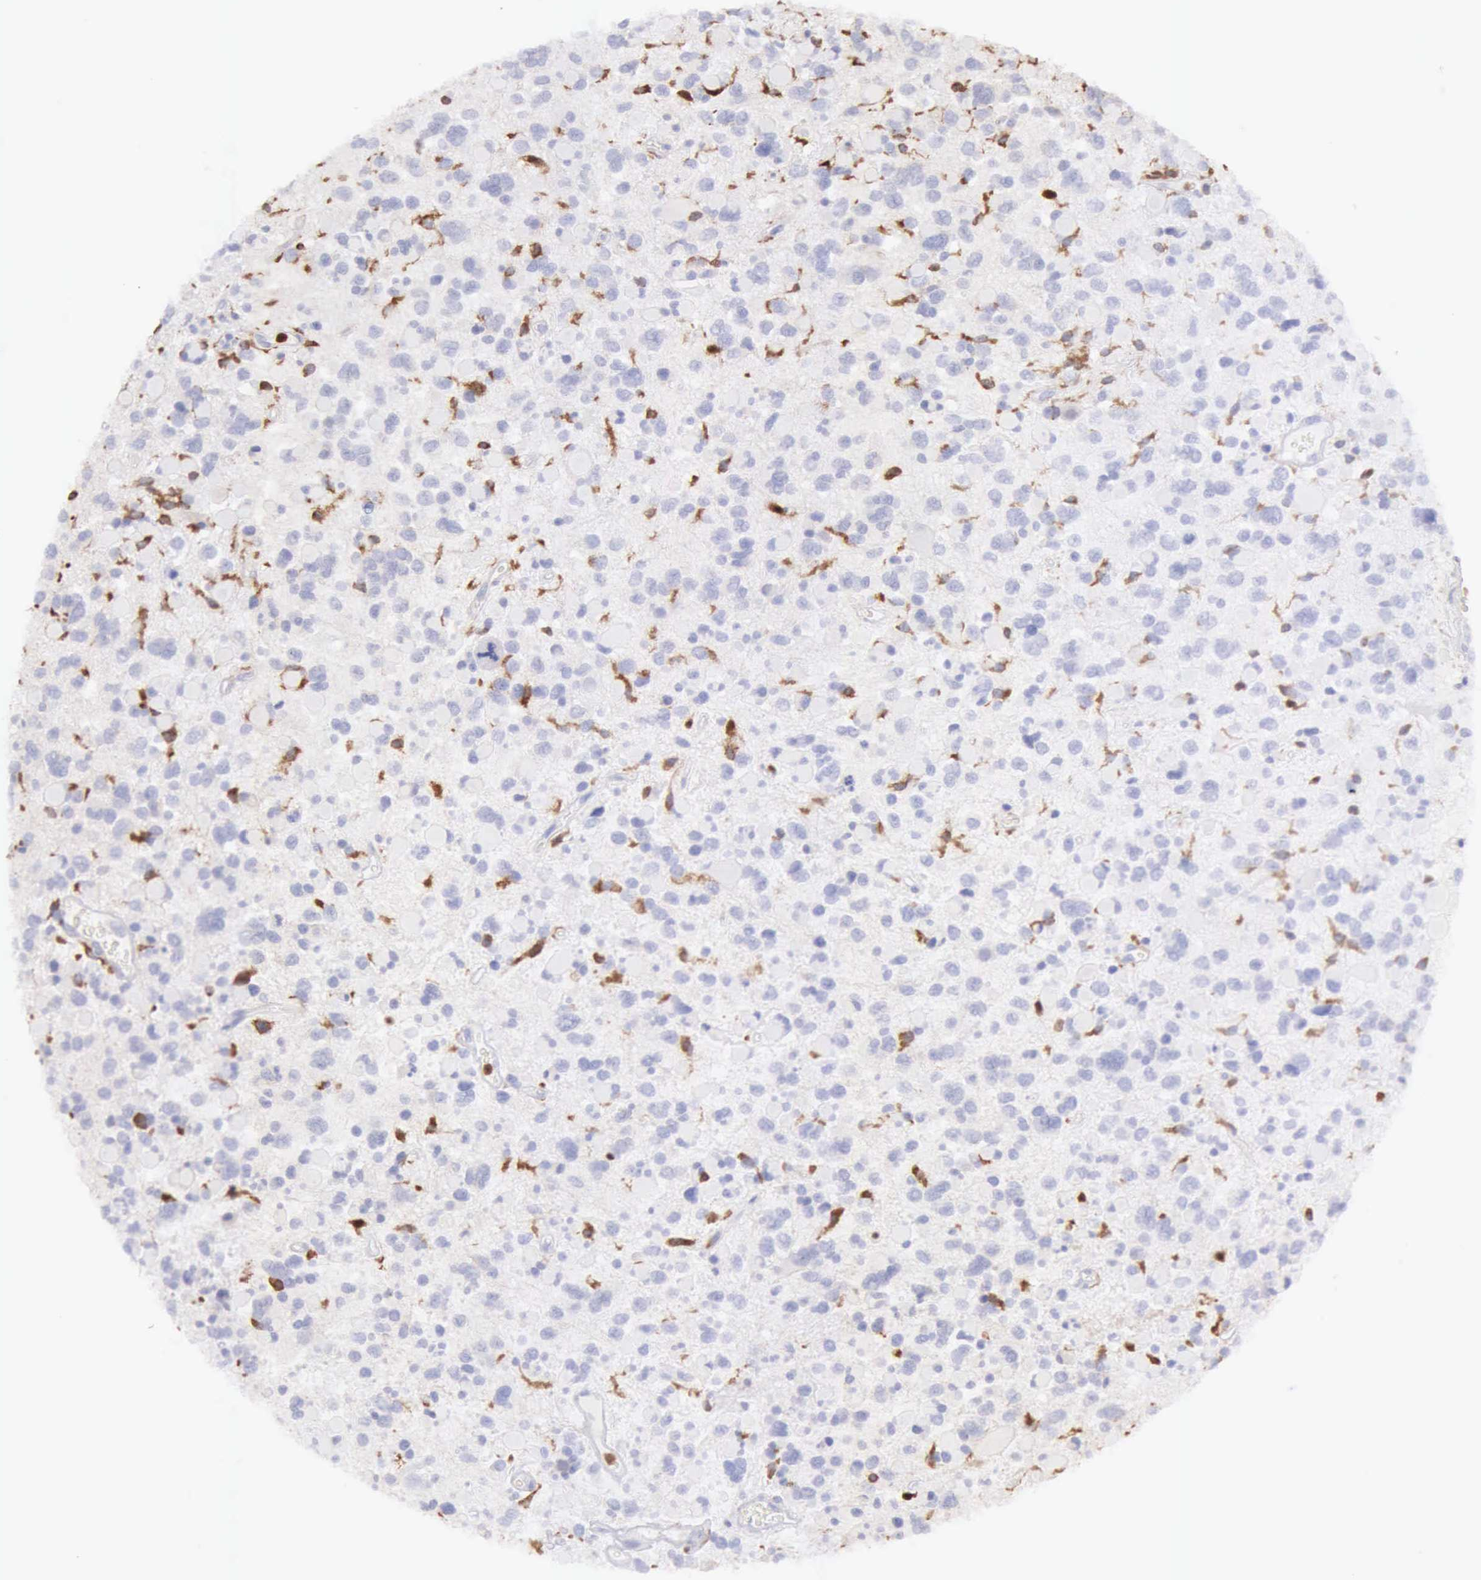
{"staining": {"intensity": "negative", "quantity": "none", "location": "none"}, "tissue": "glioma", "cell_type": "Tumor cells", "image_type": "cancer", "snomed": [{"axis": "morphology", "description": "Glioma, malignant, High grade"}, {"axis": "topography", "description": "Brain"}], "caption": "Protein analysis of glioma exhibits no significant positivity in tumor cells.", "gene": "ARHGAP4", "patient": {"sex": "female", "age": 37}}